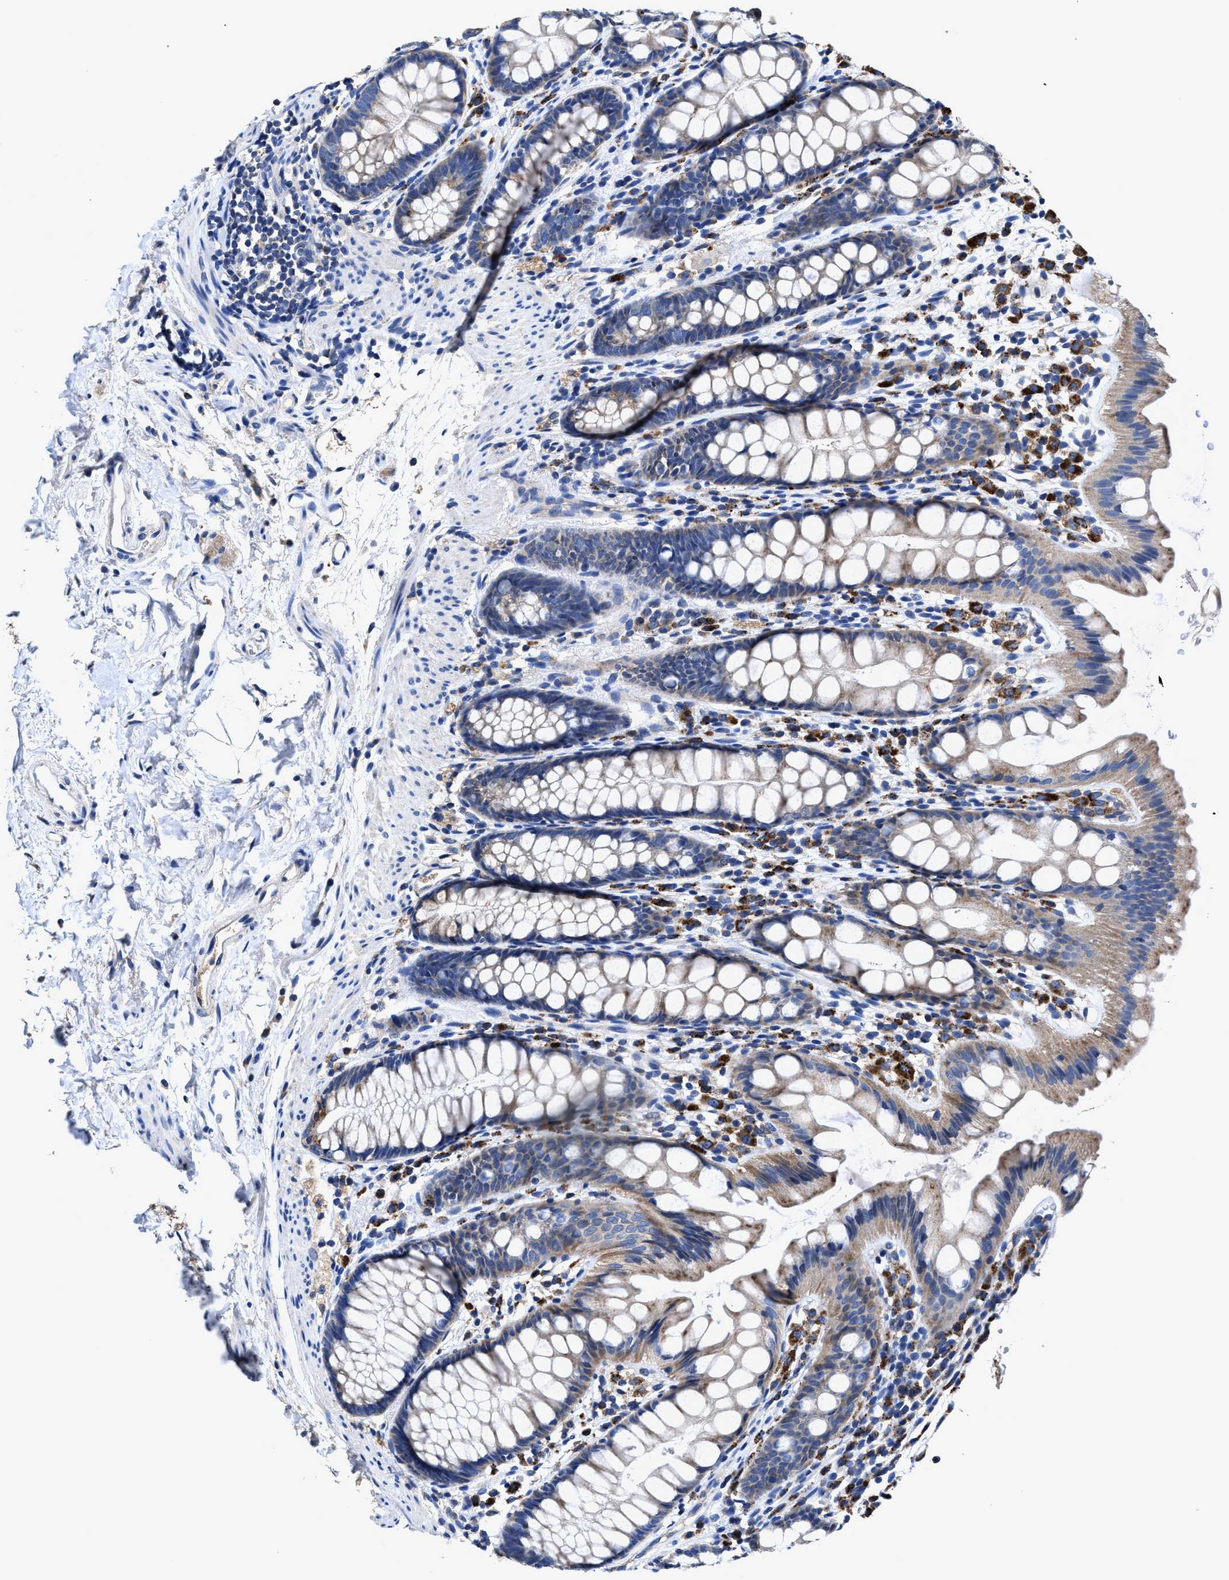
{"staining": {"intensity": "weak", "quantity": "25%-75%", "location": "cytoplasmic/membranous"}, "tissue": "rectum", "cell_type": "Glandular cells", "image_type": "normal", "snomed": [{"axis": "morphology", "description": "Normal tissue, NOS"}, {"axis": "topography", "description": "Rectum"}], "caption": "Immunohistochemistry (IHC) (DAB (3,3'-diaminobenzidine)) staining of benign rectum demonstrates weak cytoplasmic/membranous protein expression in about 25%-75% of glandular cells. (brown staining indicates protein expression, while blue staining denotes nuclei).", "gene": "UBR4", "patient": {"sex": "female", "age": 65}}